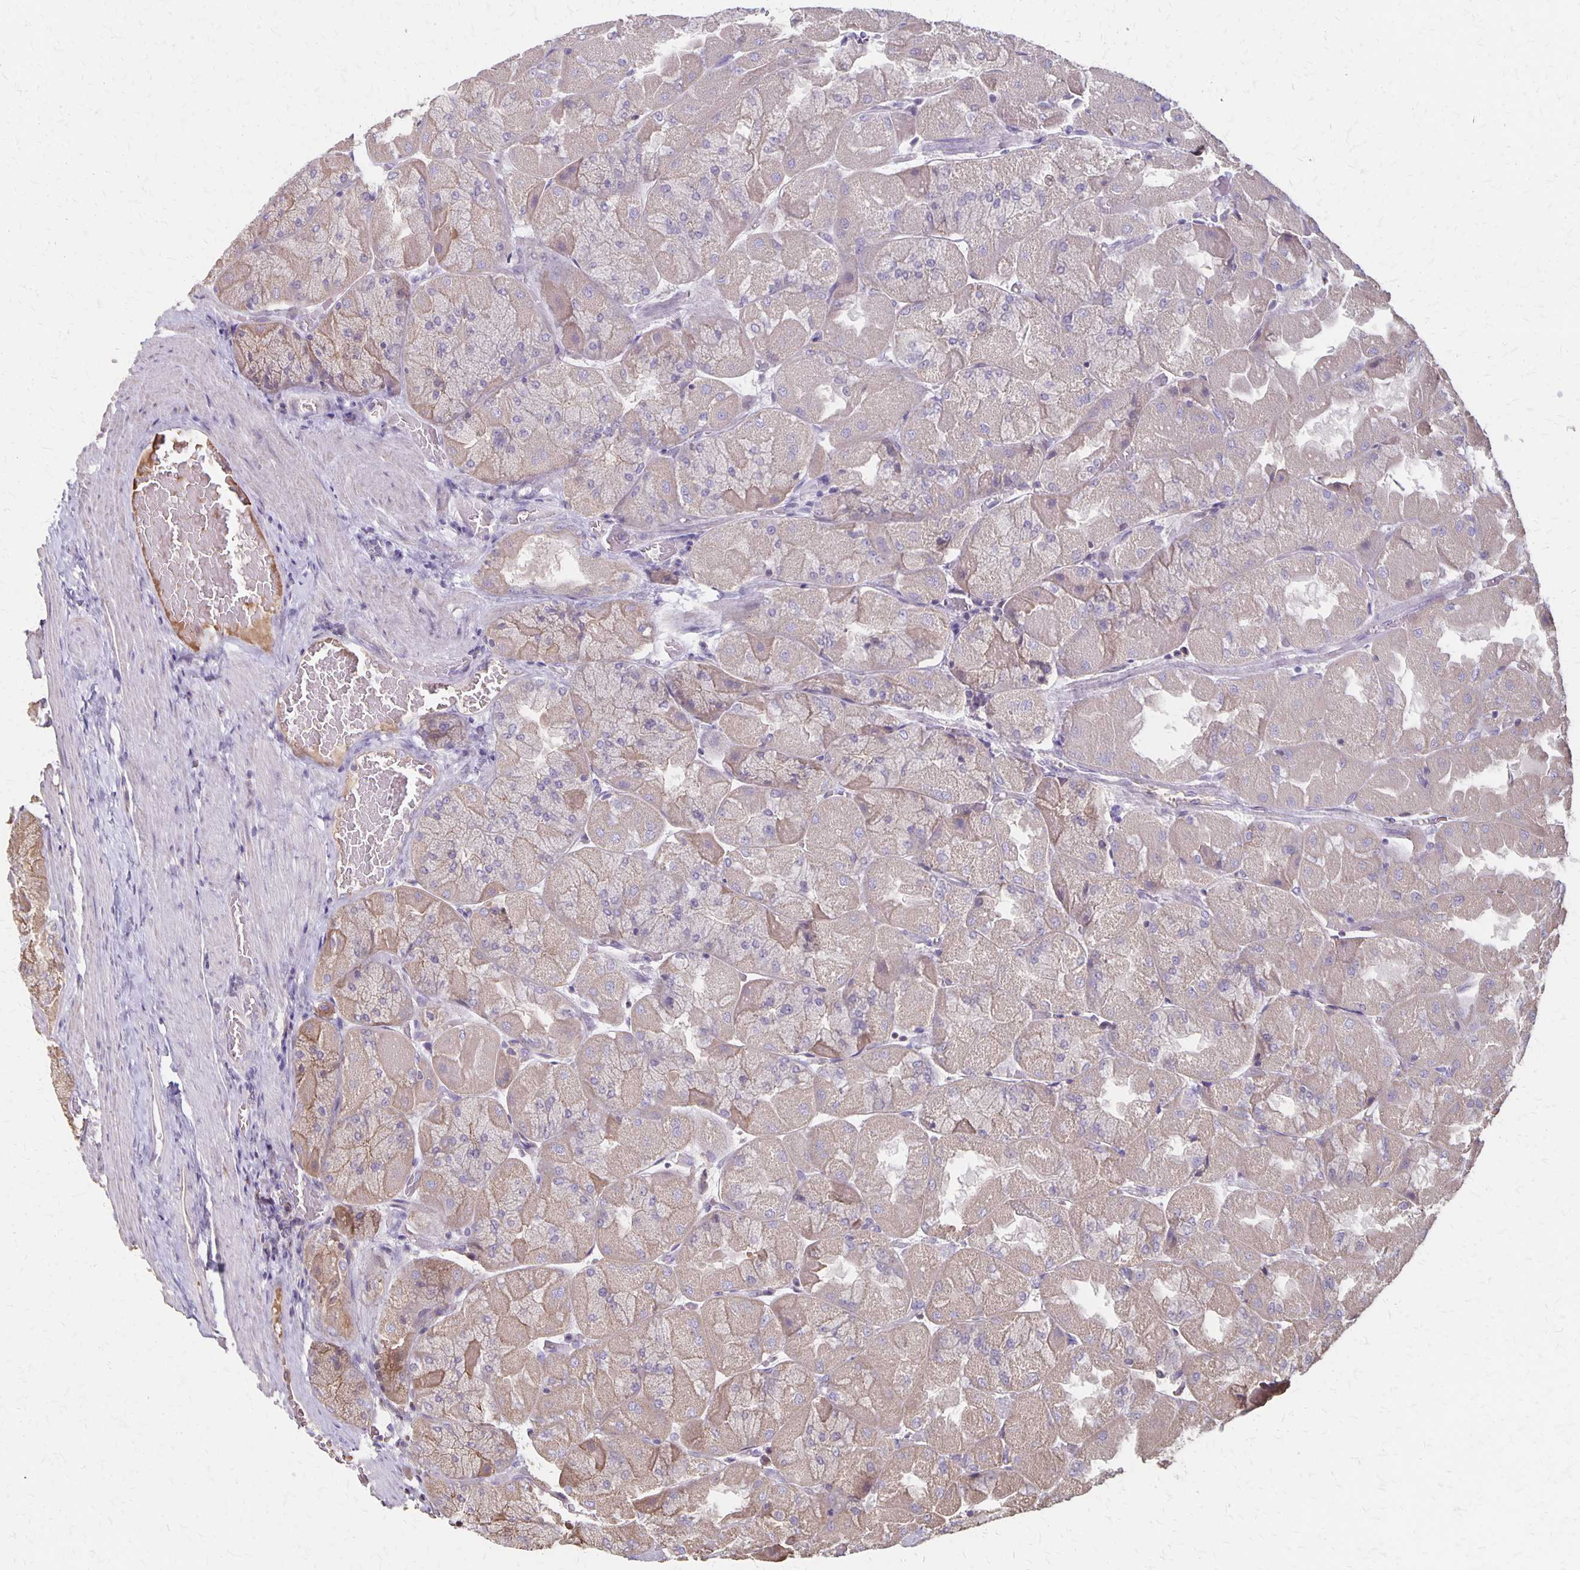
{"staining": {"intensity": "moderate", "quantity": "25%-75%", "location": "cytoplasmic/membranous"}, "tissue": "stomach", "cell_type": "Glandular cells", "image_type": "normal", "snomed": [{"axis": "morphology", "description": "Normal tissue, NOS"}, {"axis": "topography", "description": "Stomach"}], "caption": "The photomicrograph displays immunohistochemical staining of benign stomach. There is moderate cytoplasmic/membranous staining is present in approximately 25%-75% of glandular cells.", "gene": "PROM2", "patient": {"sex": "female", "age": 61}}